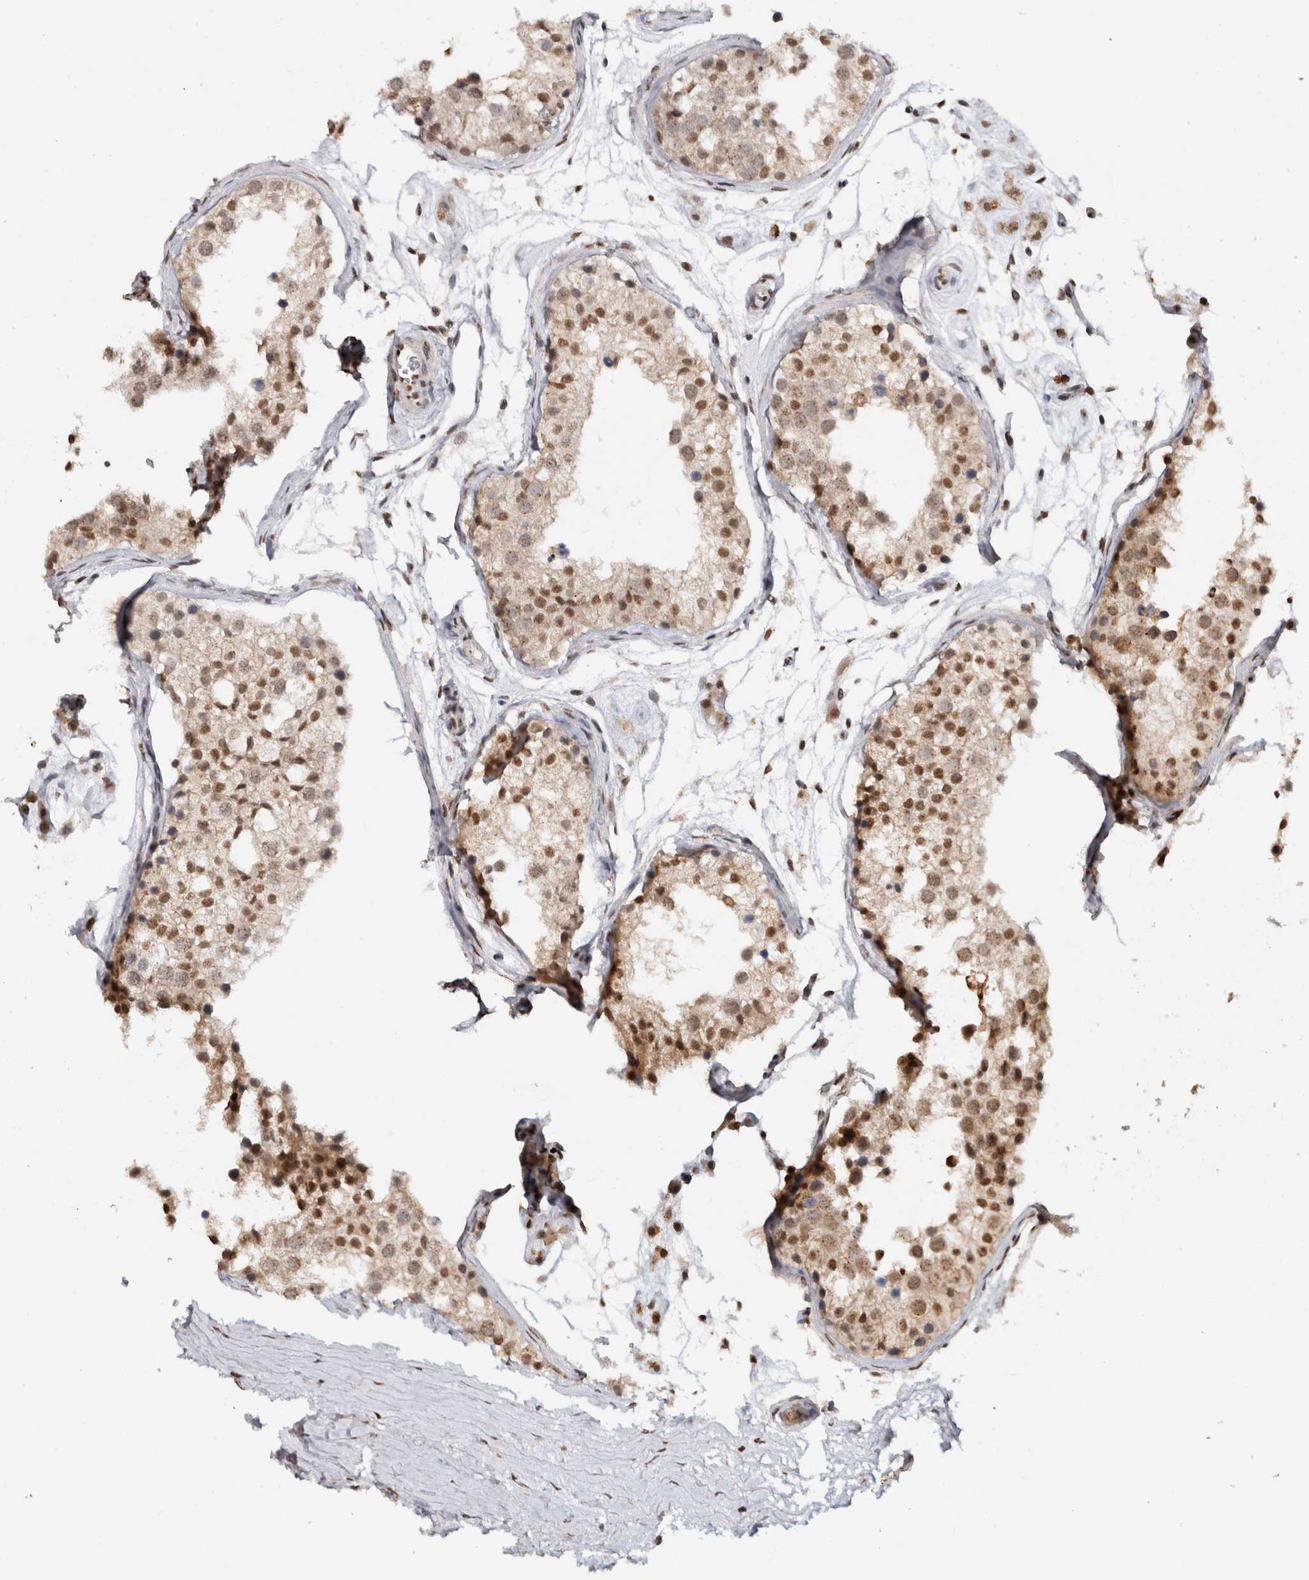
{"staining": {"intensity": "moderate", "quantity": ">75%", "location": "cytoplasmic/membranous,nuclear"}, "tissue": "testis", "cell_type": "Cells in seminiferous ducts", "image_type": "normal", "snomed": [{"axis": "morphology", "description": "Normal tissue, NOS"}, {"axis": "morphology", "description": "Adenocarcinoma, metastatic, NOS"}, {"axis": "topography", "description": "Testis"}], "caption": "IHC (DAB (3,3'-diaminobenzidine)) staining of unremarkable human testis exhibits moderate cytoplasmic/membranous,nuclear protein positivity in approximately >75% of cells in seminiferous ducts. Using DAB (brown) and hematoxylin (blue) stains, captured at high magnification using brightfield microscopy.", "gene": "RPS6KA2", "patient": {"sex": "male", "age": 26}}